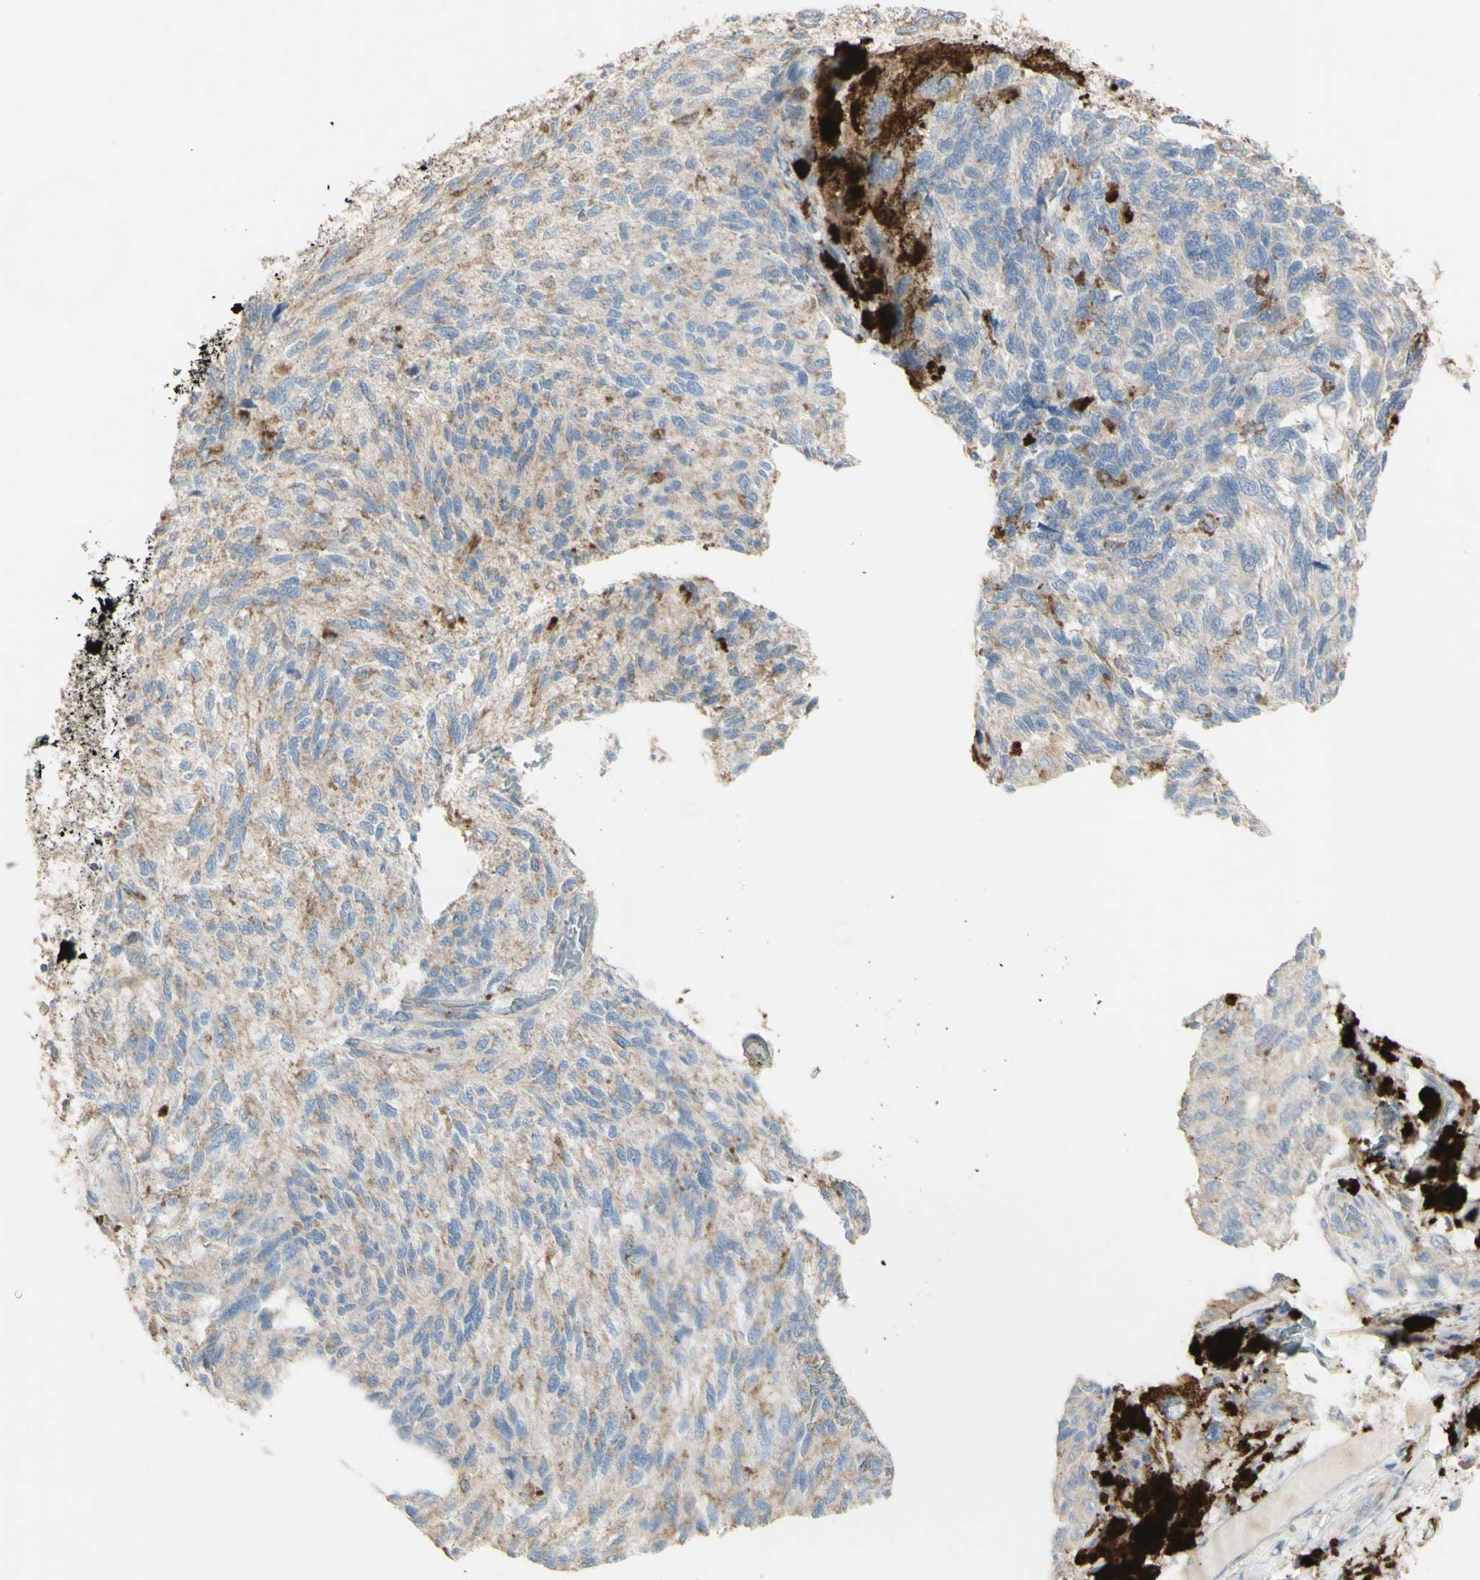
{"staining": {"intensity": "moderate", "quantity": "<25%", "location": "cytoplasmic/membranous"}, "tissue": "melanoma", "cell_type": "Tumor cells", "image_type": "cancer", "snomed": [{"axis": "morphology", "description": "Malignant melanoma, NOS"}, {"axis": "topography", "description": "Skin"}], "caption": "Tumor cells exhibit moderate cytoplasmic/membranous staining in approximately <25% of cells in melanoma.", "gene": "CNTNAP1", "patient": {"sex": "female", "age": 73}}